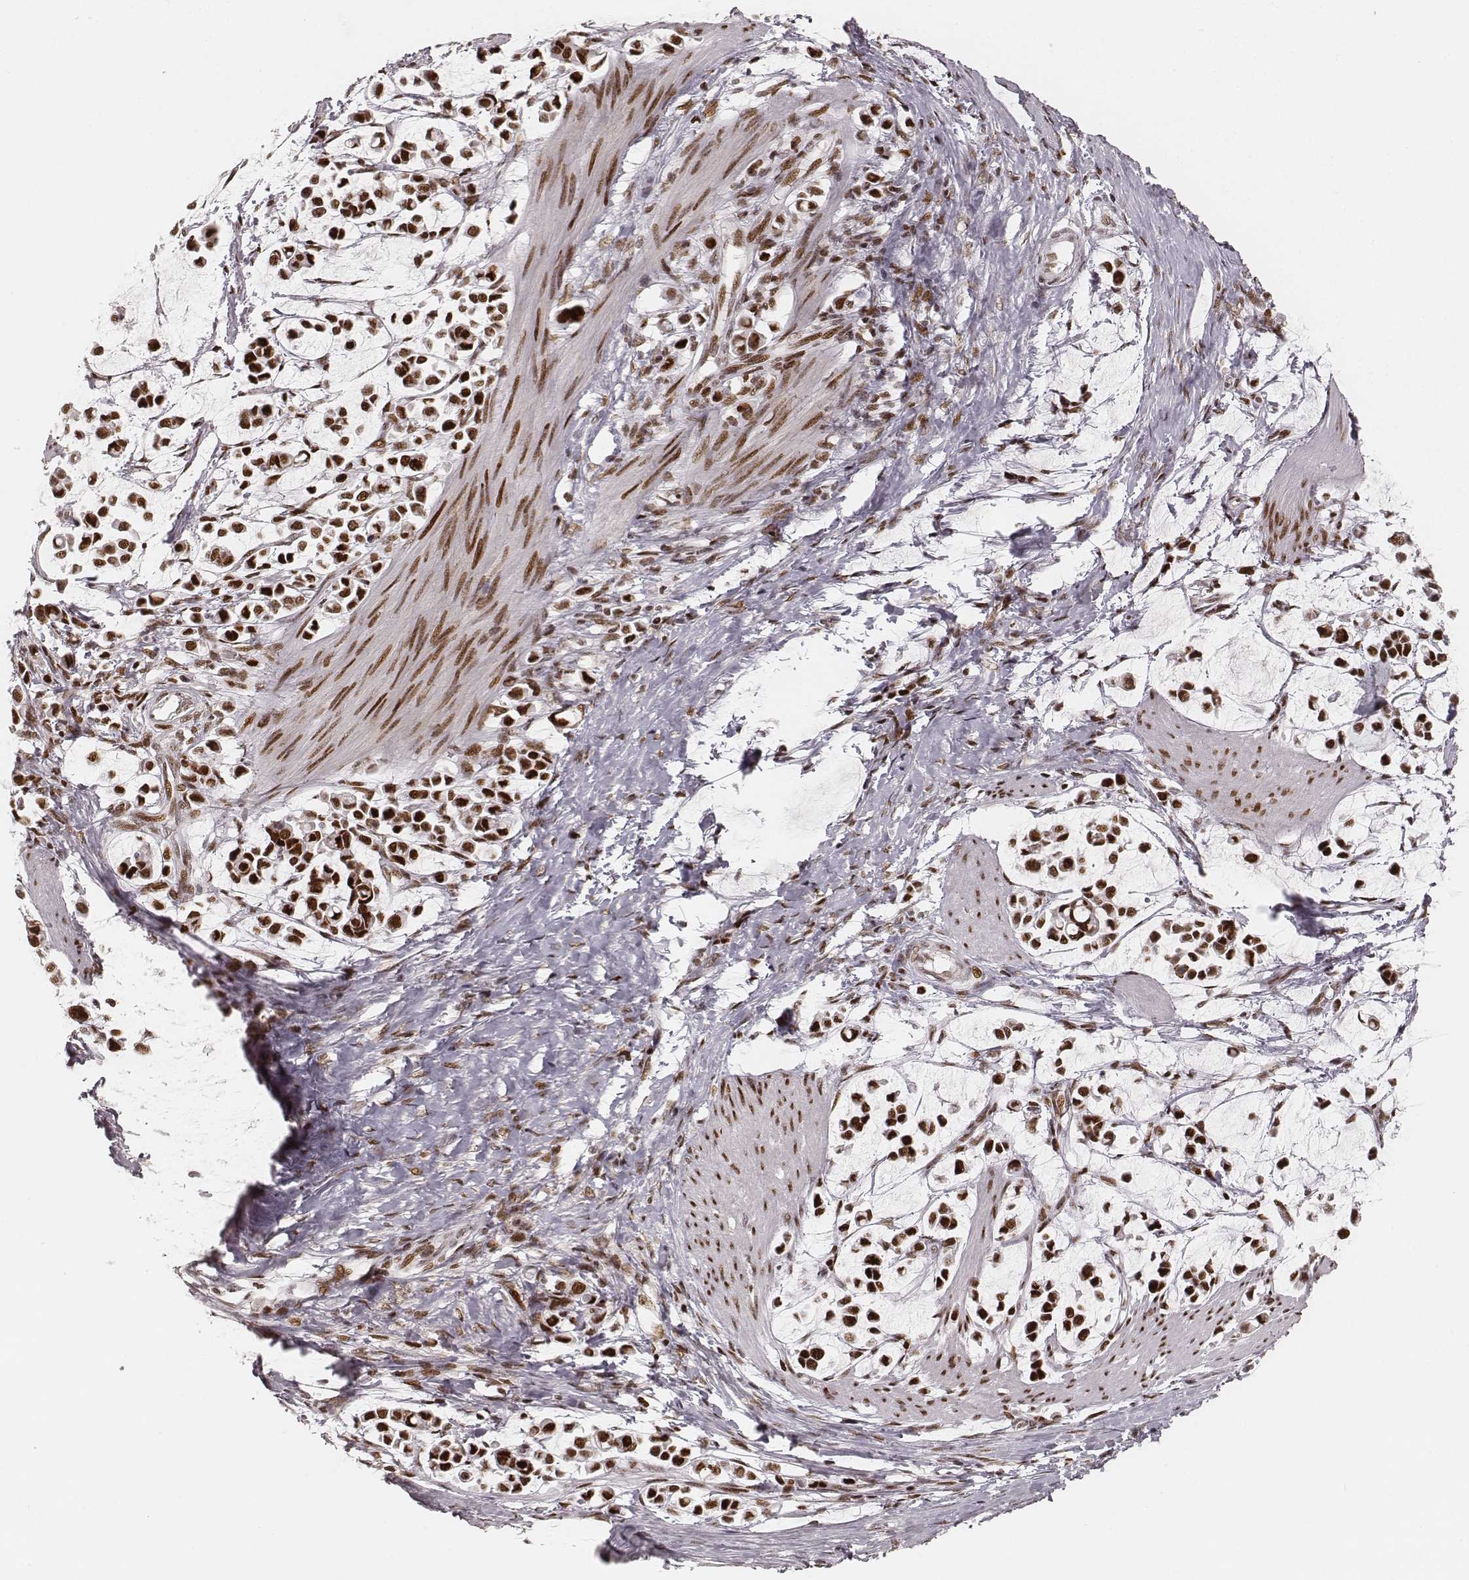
{"staining": {"intensity": "strong", "quantity": ">75%", "location": "nuclear"}, "tissue": "stomach cancer", "cell_type": "Tumor cells", "image_type": "cancer", "snomed": [{"axis": "morphology", "description": "Adenocarcinoma, NOS"}, {"axis": "topography", "description": "Stomach"}], "caption": "Brown immunohistochemical staining in human stomach cancer exhibits strong nuclear staining in about >75% of tumor cells.", "gene": "HNRNPC", "patient": {"sex": "male", "age": 82}}